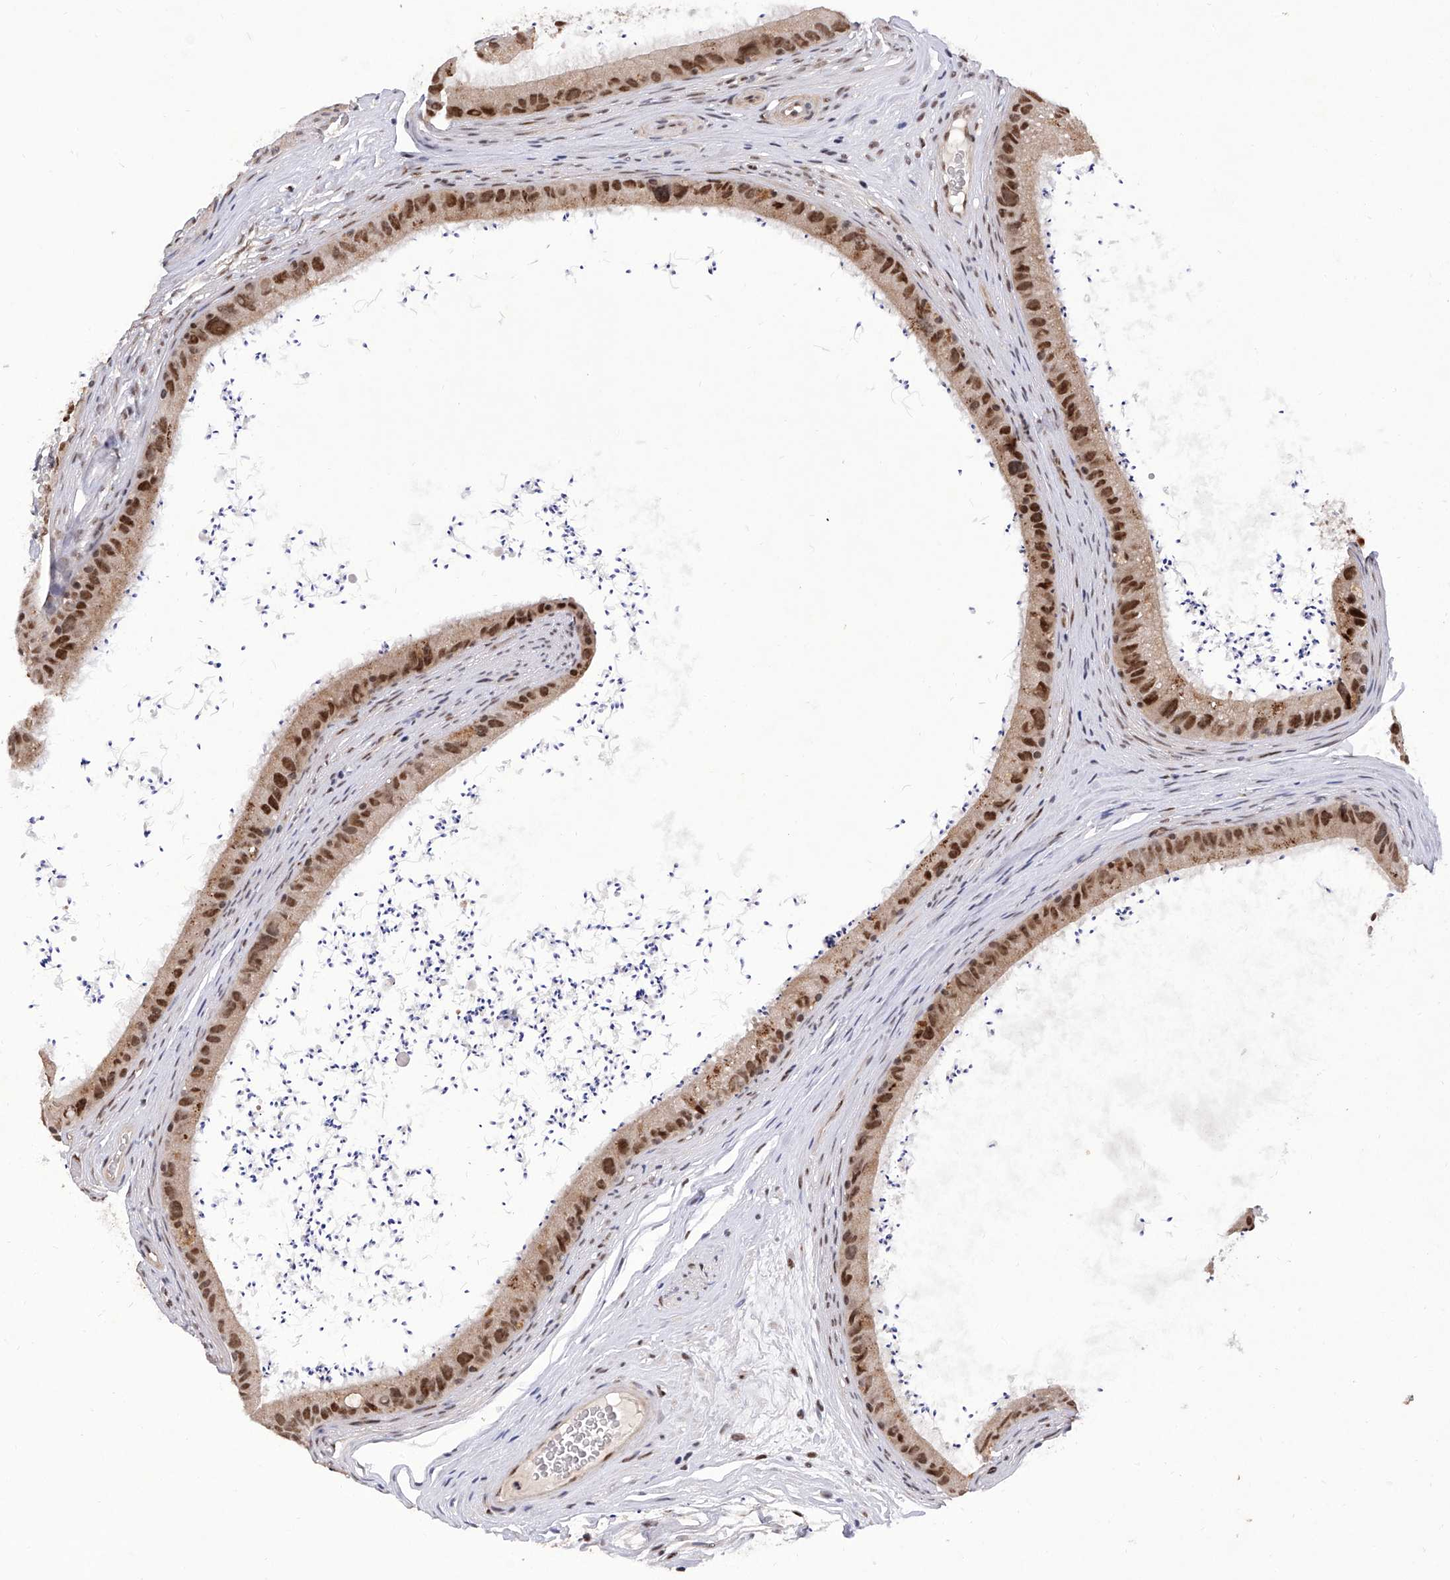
{"staining": {"intensity": "strong", "quantity": ">75%", "location": "nuclear"}, "tissue": "epididymis", "cell_type": "Glandular cells", "image_type": "normal", "snomed": [{"axis": "morphology", "description": "Normal tissue, NOS"}, {"axis": "topography", "description": "Epididymis, spermatic cord, NOS"}], "caption": "Immunohistochemical staining of normal epididymis displays >75% levels of strong nuclear protein expression in approximately >75% of glandular cells.", "gene": "RAD54L", "patient": {"sex": "male", "age": 50}}